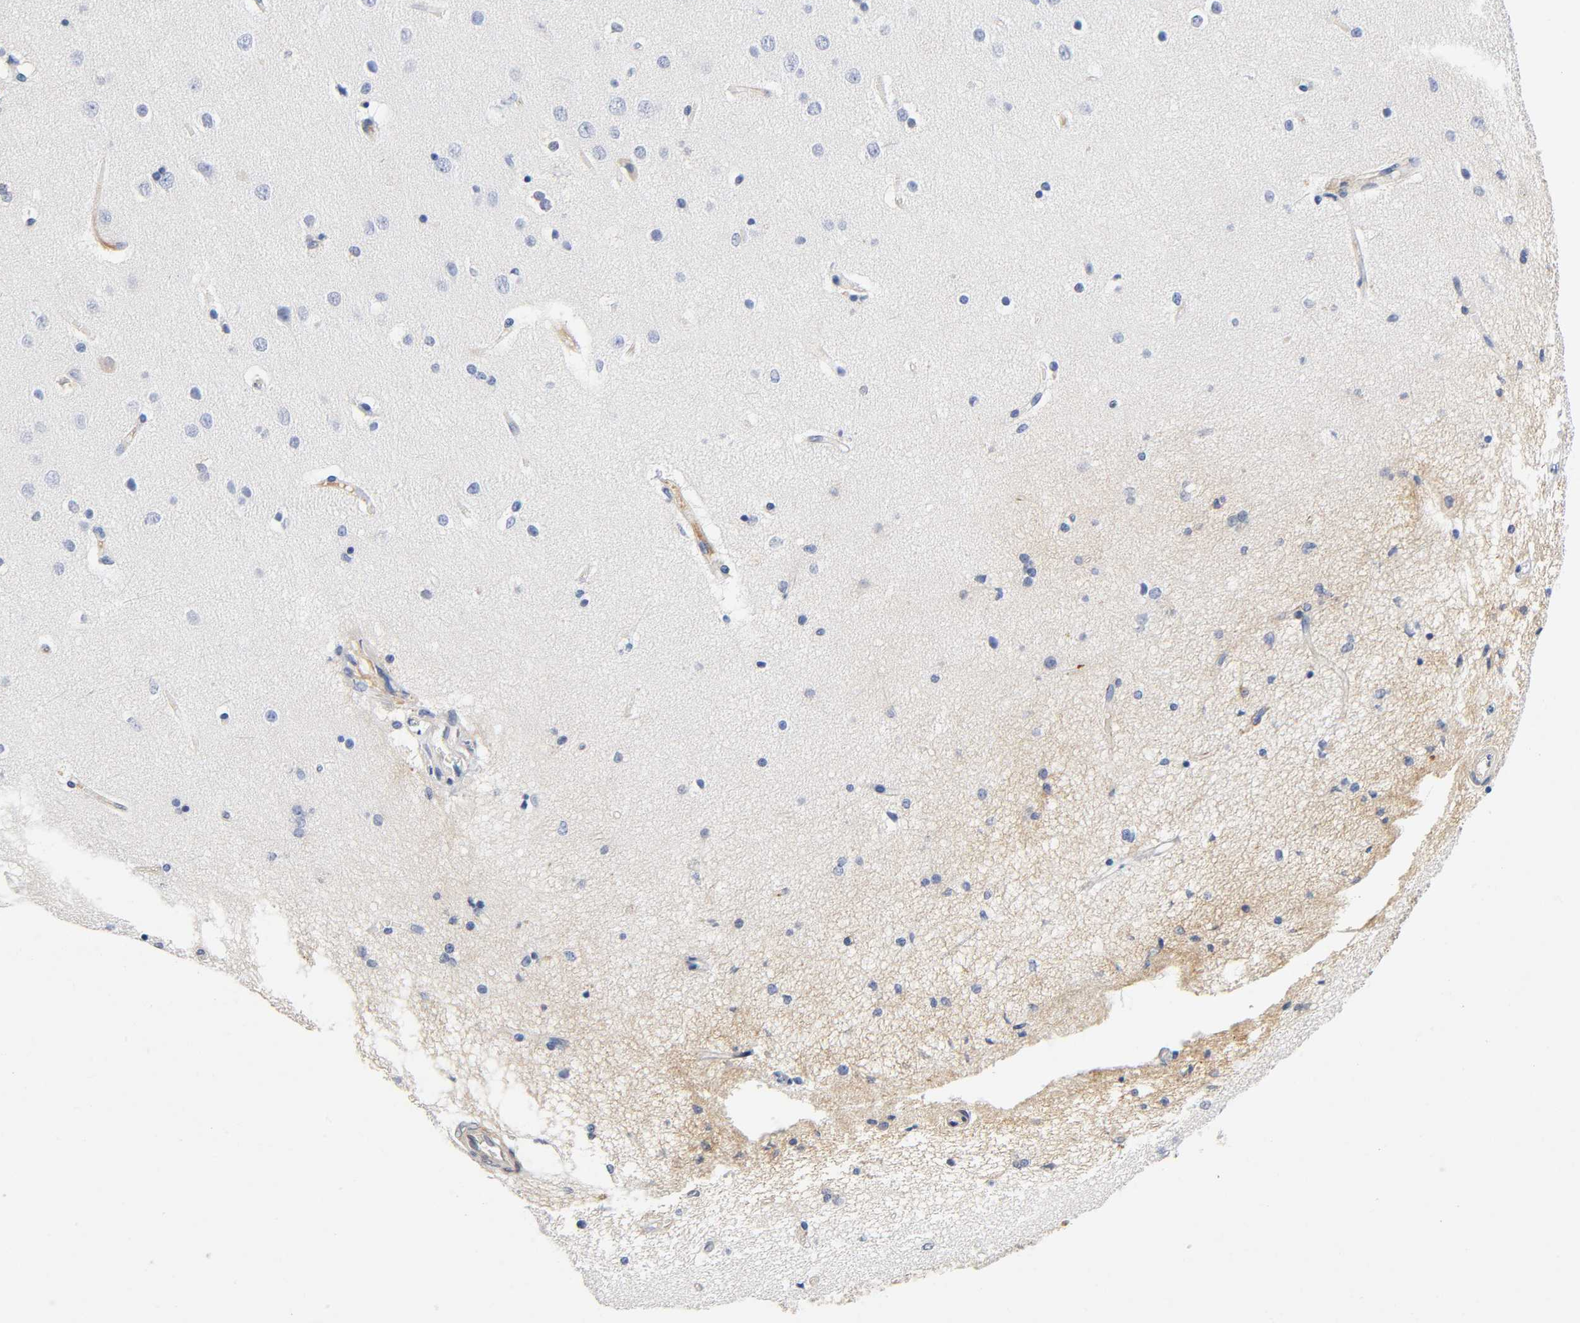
{"staining": {"intensity": "negative", "quantity": "none", "location": "none"}, "tissue": "cerebral cortex", "cell_type": "Endothelial cells", "image_type": "normal", "snomed": [{"axis": "morphology", "description": "Normal tissue, NOS"}, {"axis": "topography", "description": "Cerebral cortex"}], "caption": "Histopathology image shows no protein staining in endothelial cells of benign cerebral cortex.", "gene": "TNC", "patient": {"sex": "female", "age": 54}}